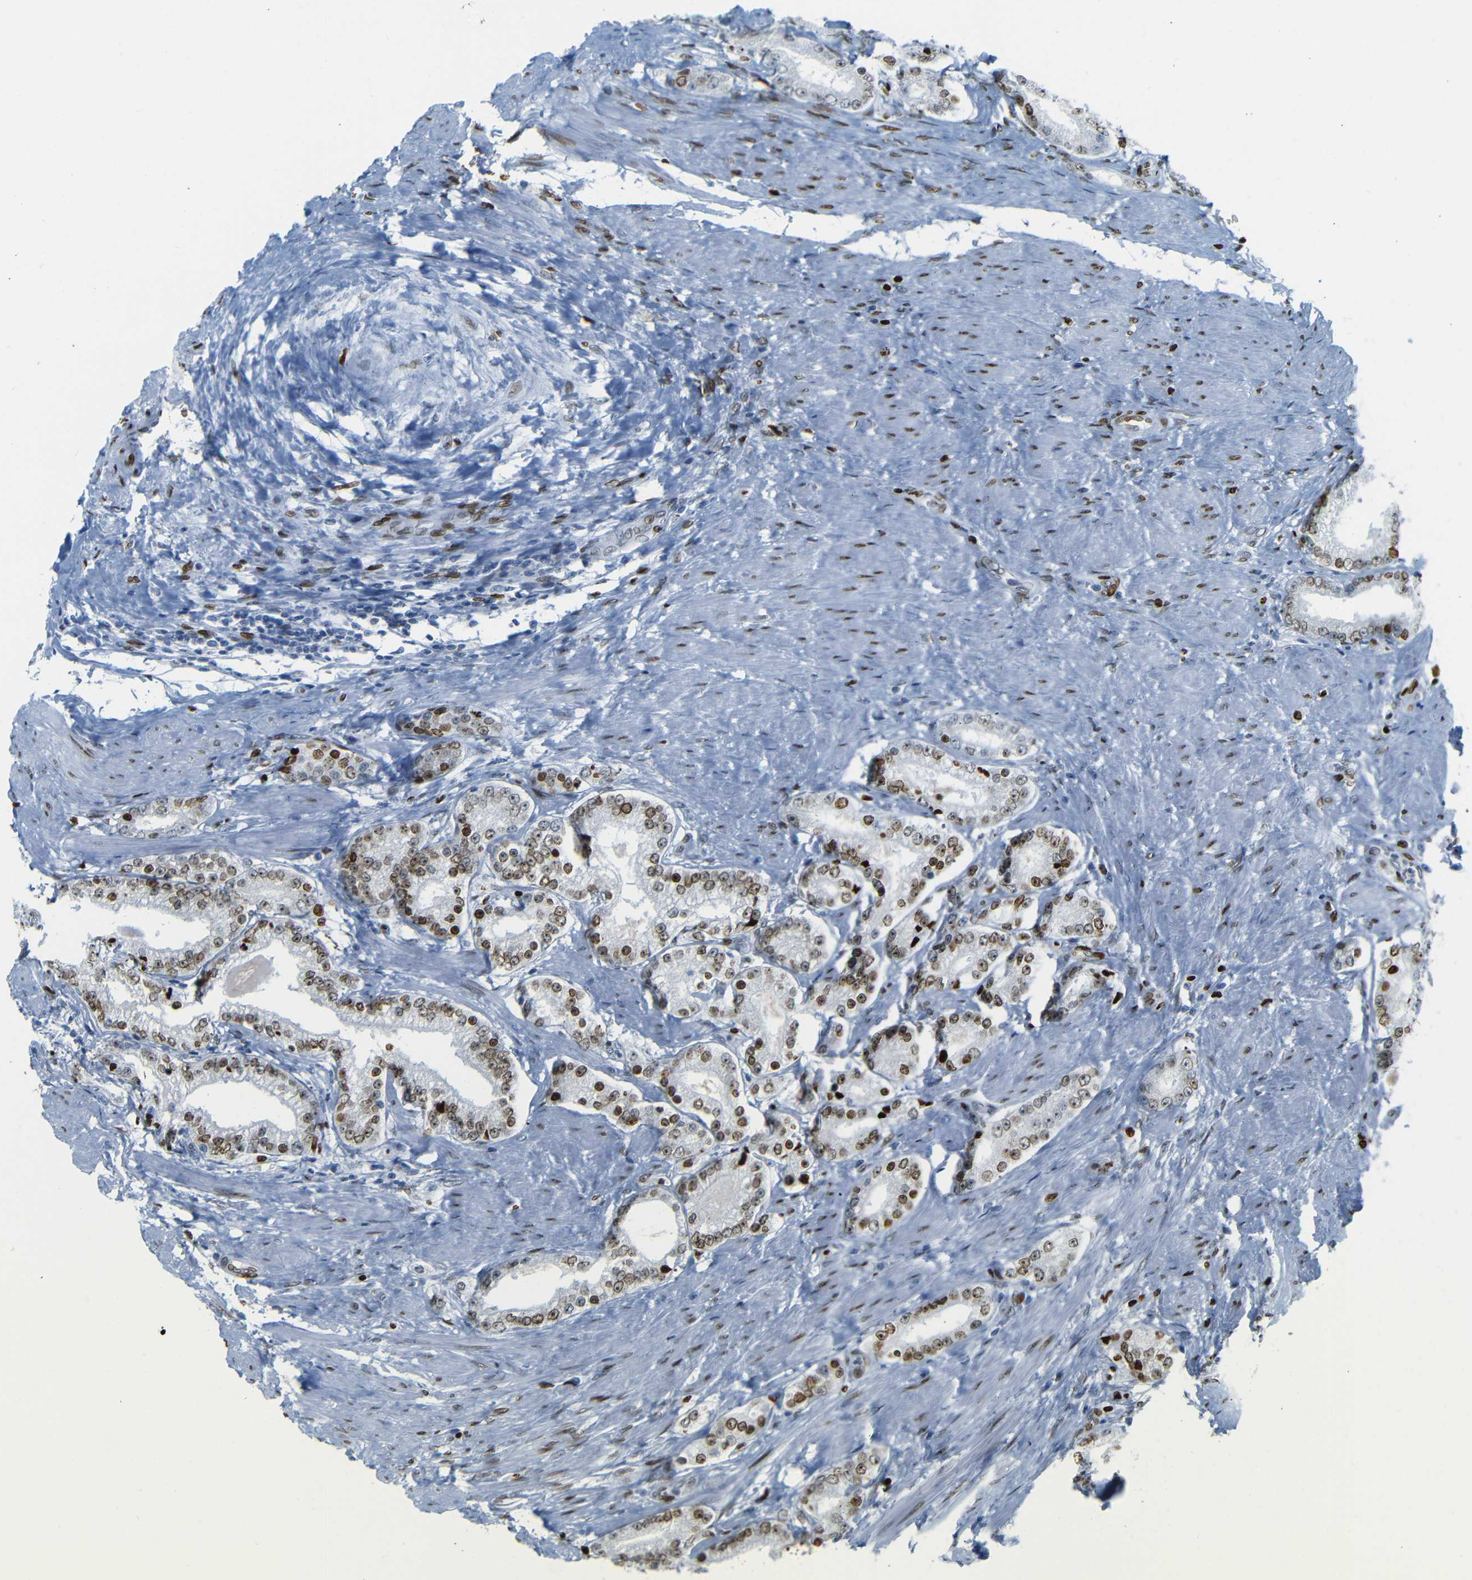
{"staining": {"intensity": "strong", "quantity": ">75%", "location": "nuclear"}, "tissue": "prostate cancer", "cell_type": "Tumor cells", "image_type": "cancer", "snomed": [{"axis": "morphology", "description": "Adenocarcinoma, Low grade"}, {"axis": "topography", "description": "Prostate"}], "caption": "Prostate cancer stained with DAB IHC displays high levels of strong nuclear expression in approximately >75% of tumor cells. (DAB (3,3'-diaminobenzidine) IHC with brightfield microscopy, high magnification).", "gene": "NPIPB15", "patient": {"sex": "male", "age": 63}}